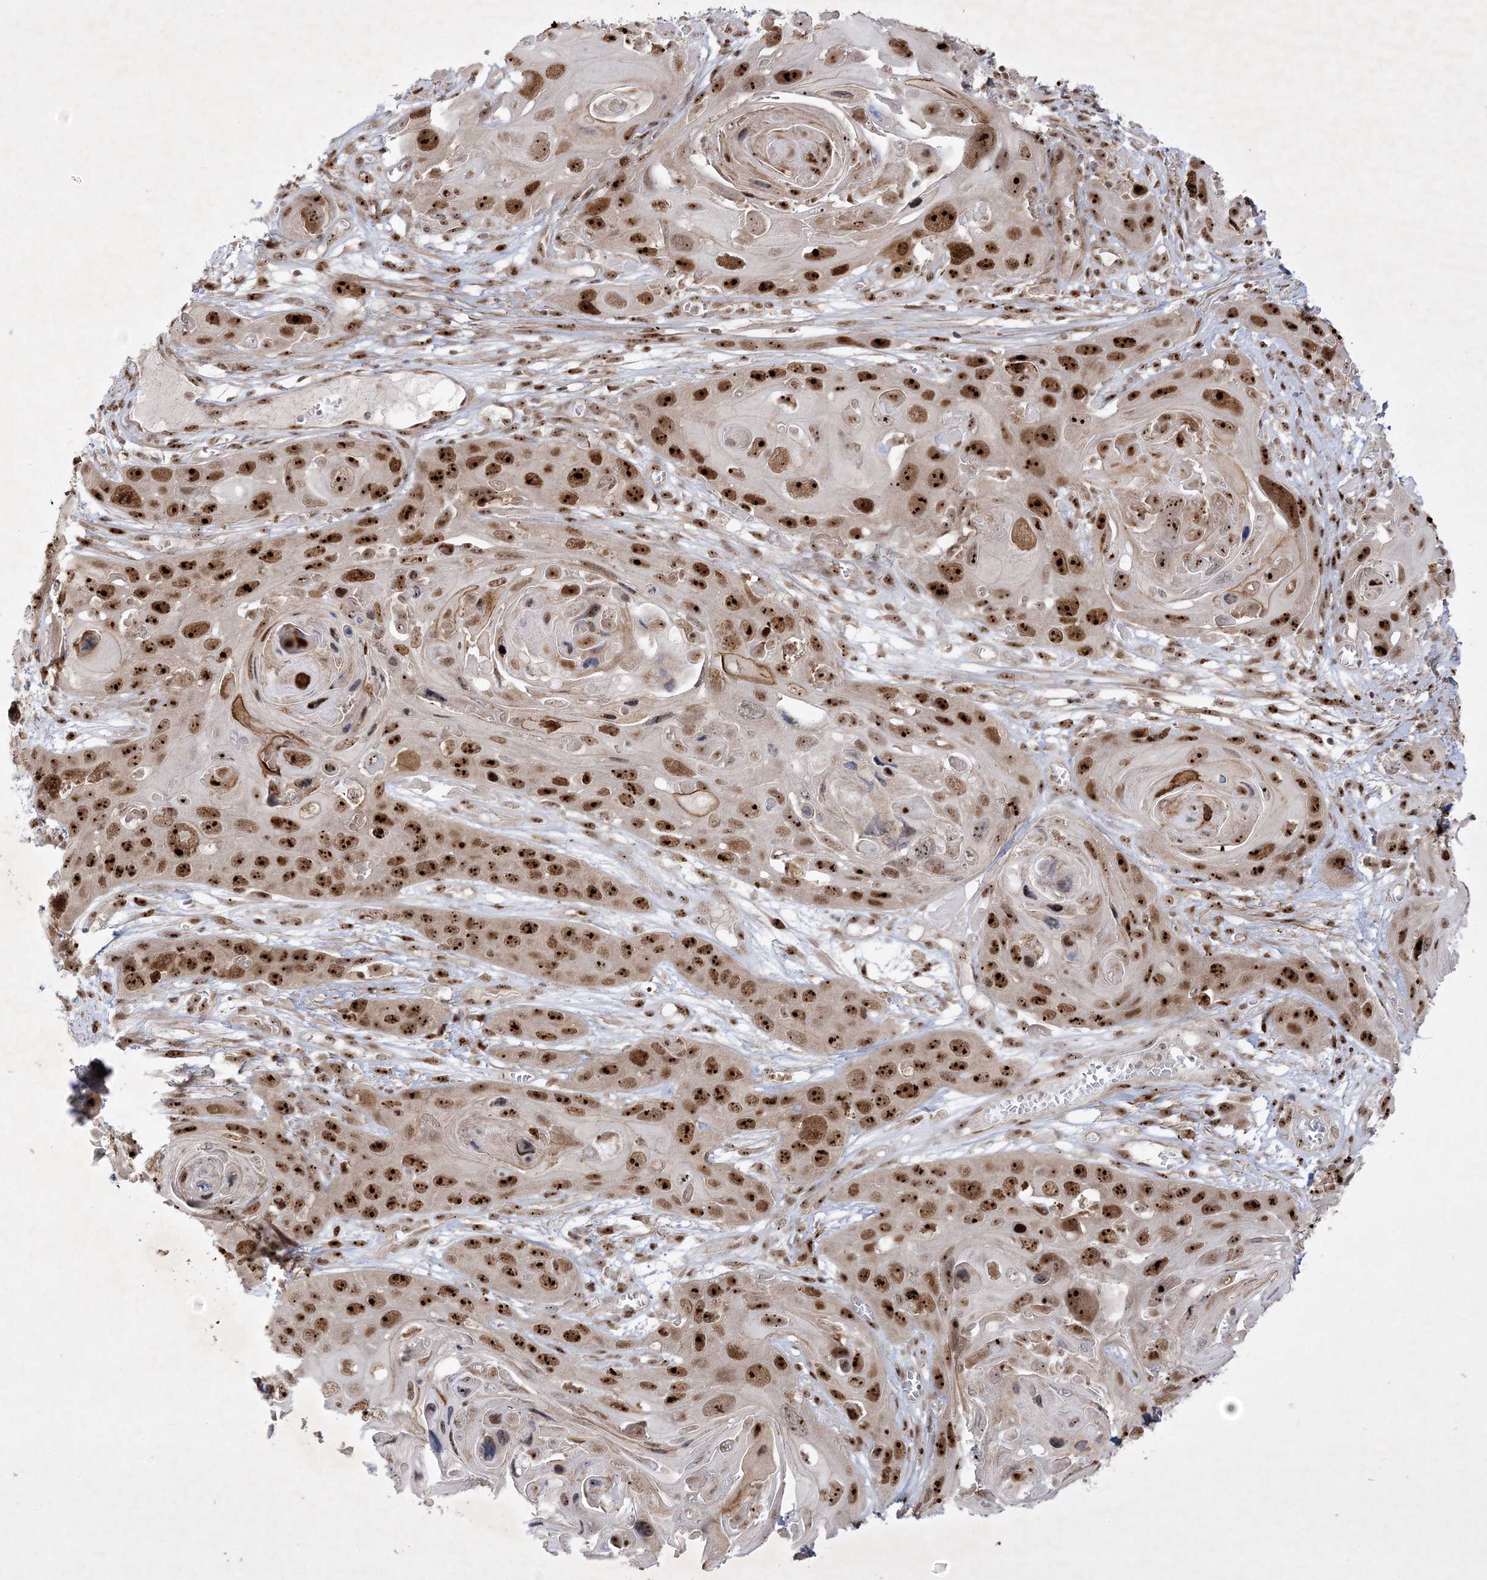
{"staining": {"intensity": "strong", "quantity": ">75%", "location": "nuclear"}, "tissue": "skin cancer", "cell_type": "Tumor cells", "image_type": "cancer", "snomed": [{"axis": "morphology", "description": "Squamous cell carcinoma, NOS"}, {"axis": "topography", "description": "Skin"}], "caption": "High-power microscopy captured an immunohistochemistry (IHC) photomicrograph of skin cancer, revealing strong nuclear positivity in approximately >75% of tumor cells.", "gene": "NPM3", "patient": {"sex": "male", "age": 55}}